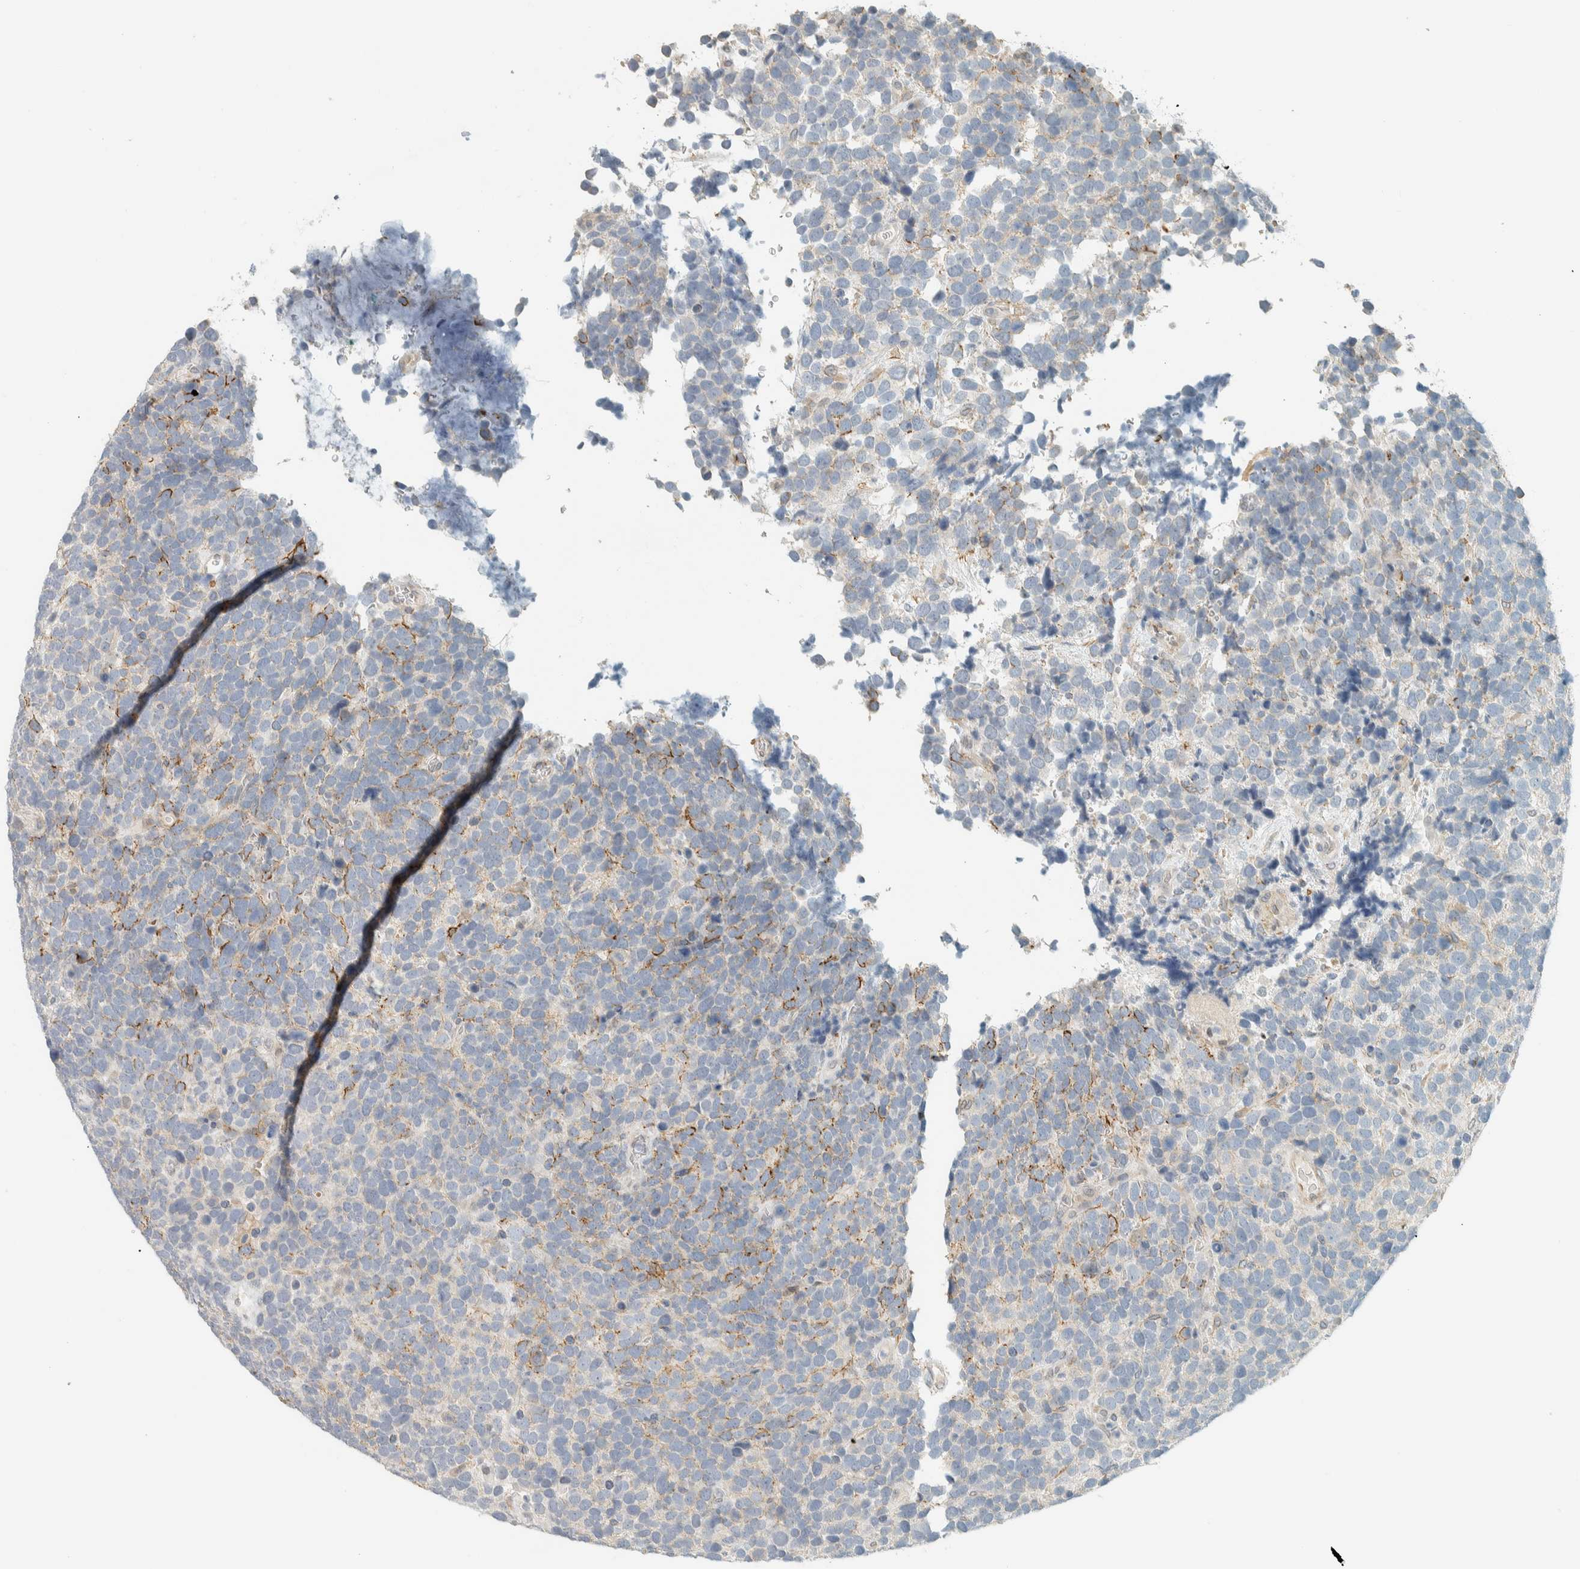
{"staining": {"intensity": "moderate", "quantity": "<25%", "location": "cytoplasmic/membranous"}, "tissue": "urothelial cancer", "cell_type": "Tumor cells", "image_type": "cancer", "snomed": [{"axis": "morphology", "description": "Urothelial carcinoma, High grade"}, {"axis": "topography", "description": "Urinary bladder"}], "caption": "Immunohistochemistry (IHC) image of neoplastic tissue: high-grade urothelial carcinoma stained using IHC exhibits low levels of moderate protein expression localized specifically in the cytoplasmic/membranous of tumor cells, appearing as a cytoplasmic/membranous brown color.", "gene": "C1QTNF12", "patient": {"sex": "female", "age": 82}}